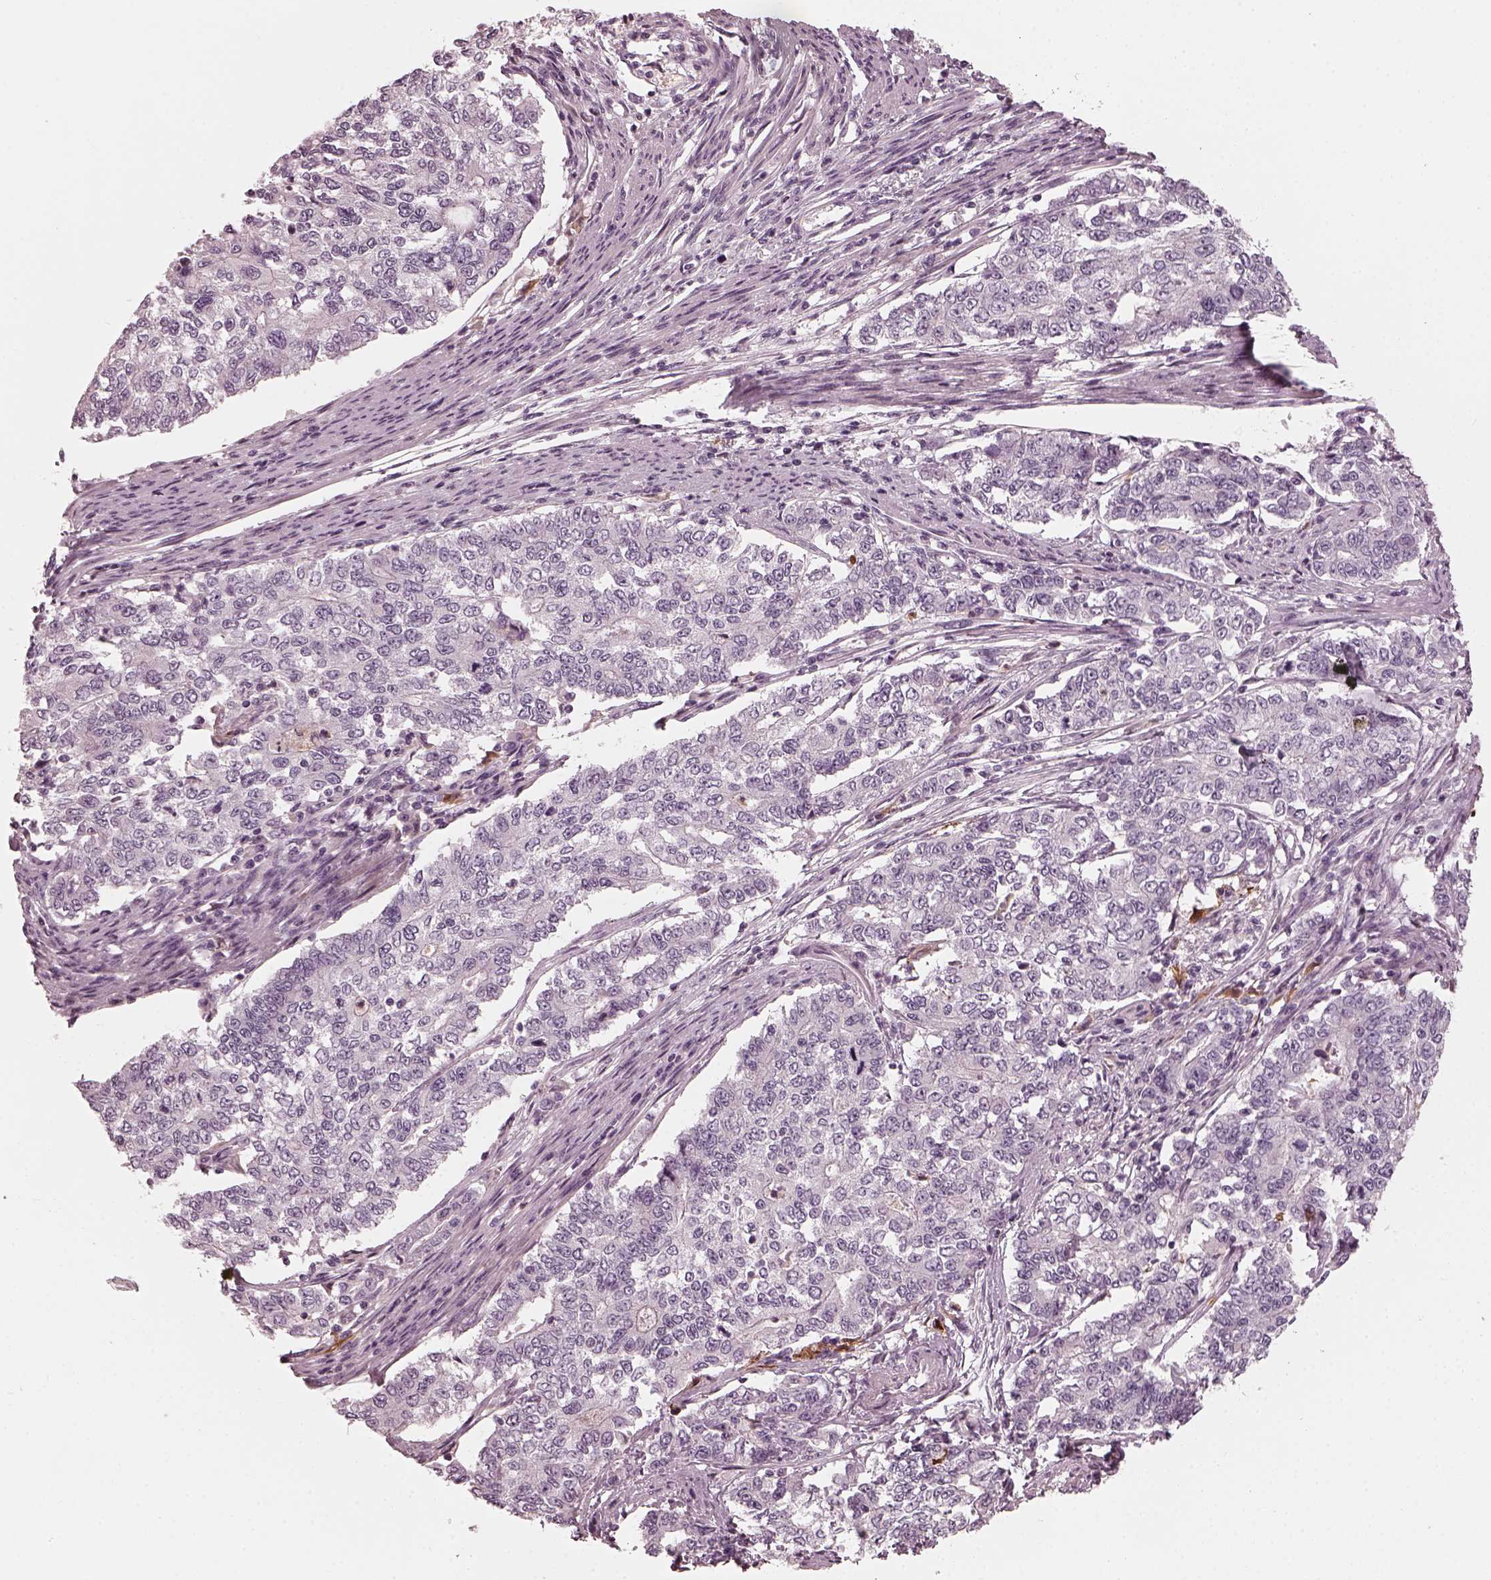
{"staining": {"intensity": "negative", "quantity": "none", "location": "none"}, "tissue": "endometrial cancer", "cell_type": "Tumor cells", "image_type": "cancer", "snomed": [{"axis": "morphology", "description": "Adenocarcinoma, NOS"}, {"axis": "topography", "description": "Uterus"}], "caption": "This micrograph is of adenocarcinoma (endometrial) stained with immunohistochemistry to label a protein in brown with the nuclei are counter-stained blue. There is no positivity in tumor cells.", "gene": "CHIT1", "patient": {"sex": "female", "age": 59}}